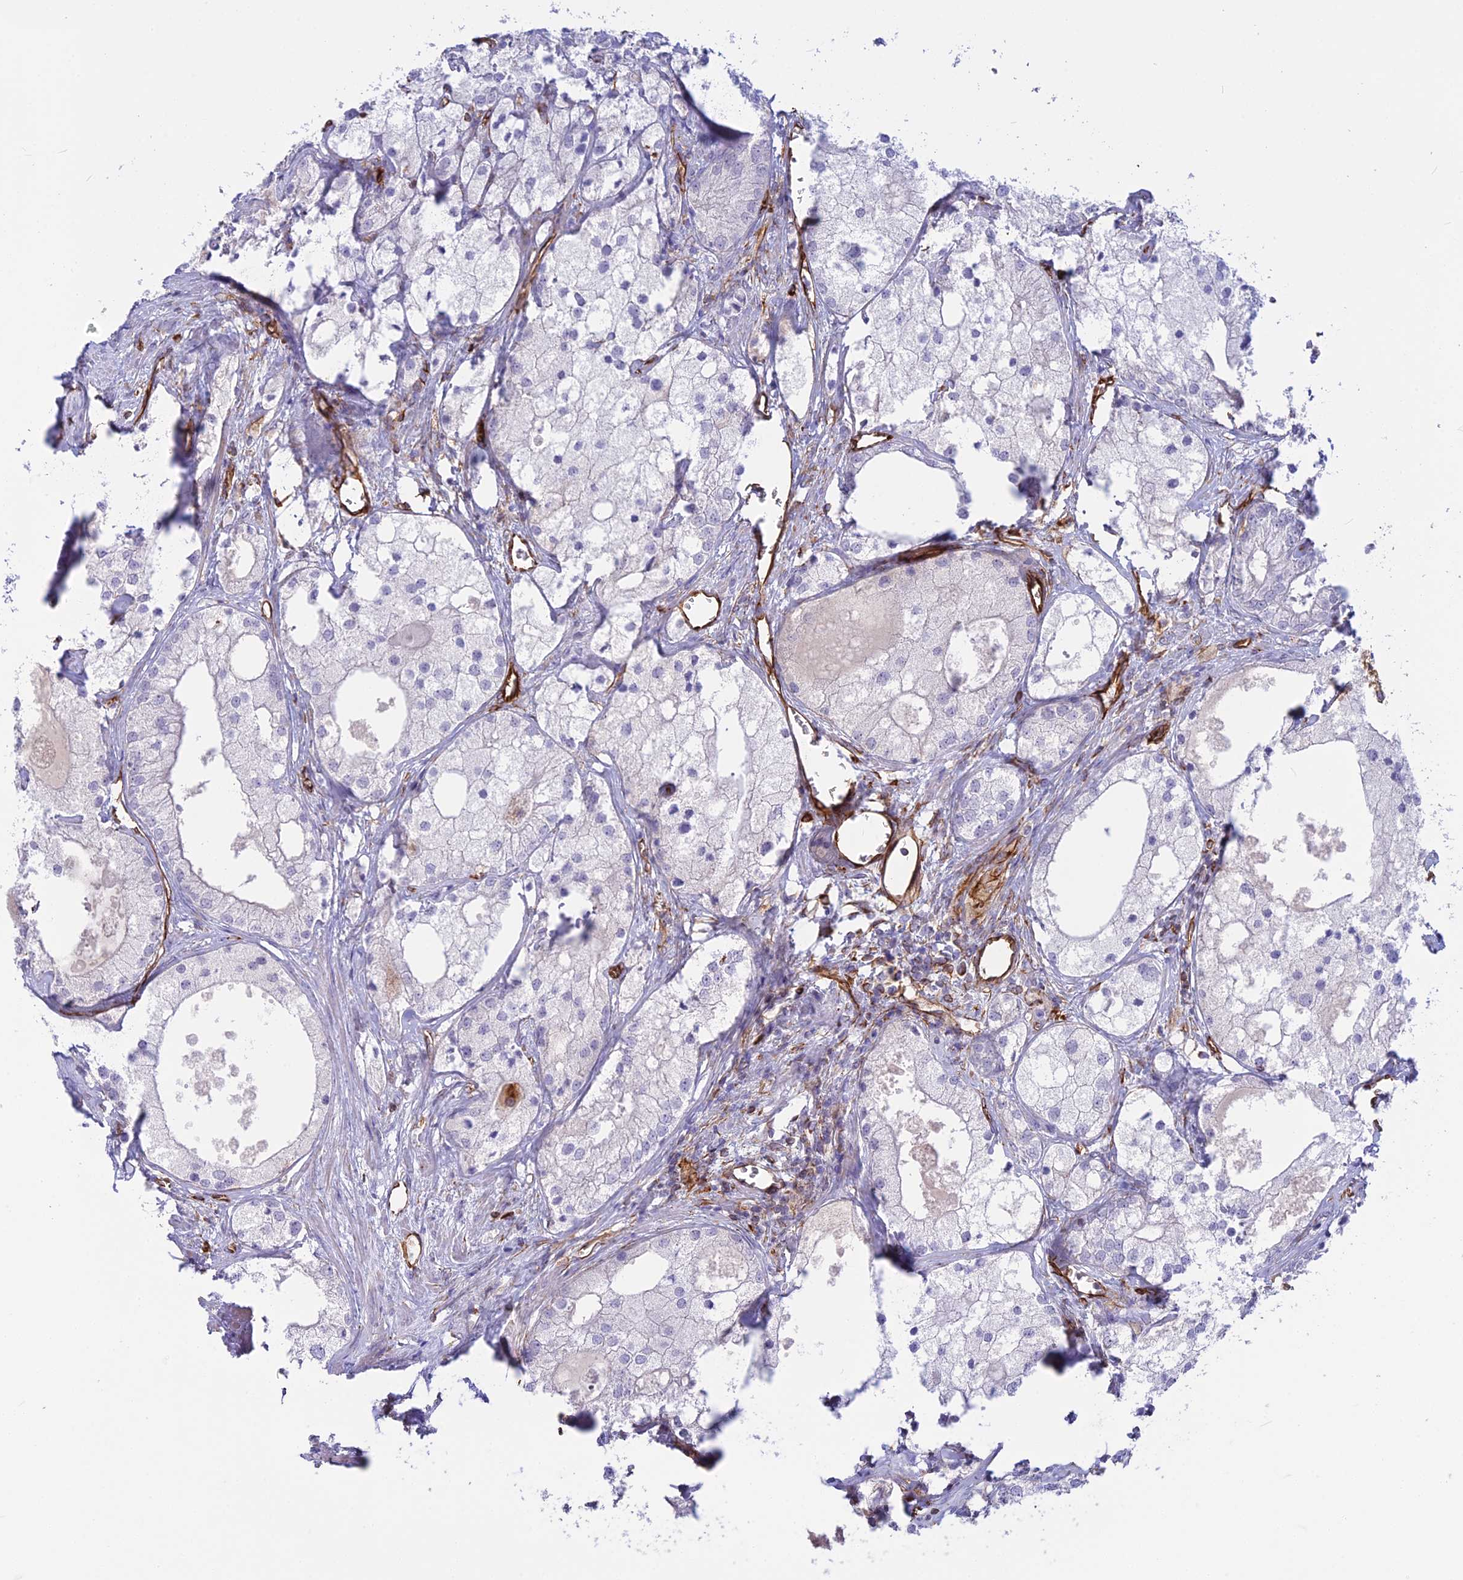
{"staining": {"intensity": "negative", "quantity": "none", "location": "none"}, "tissue": "prostate cancer", "cell_type": "Tumor cells", "image_type": "cancer", "snomed": [{"axis": "morphology", "description": "Adenocarcinoma, Low grade"}, {"axis": "topography", "description": "Prostate"}], "caption": "Immunohistochemical staining of human low-grade adenocarcinoma (prostate) shows no significant staining in tumor cells.", "gene": "FBXL20", "patient": {"sex": "male", "age": 69}}